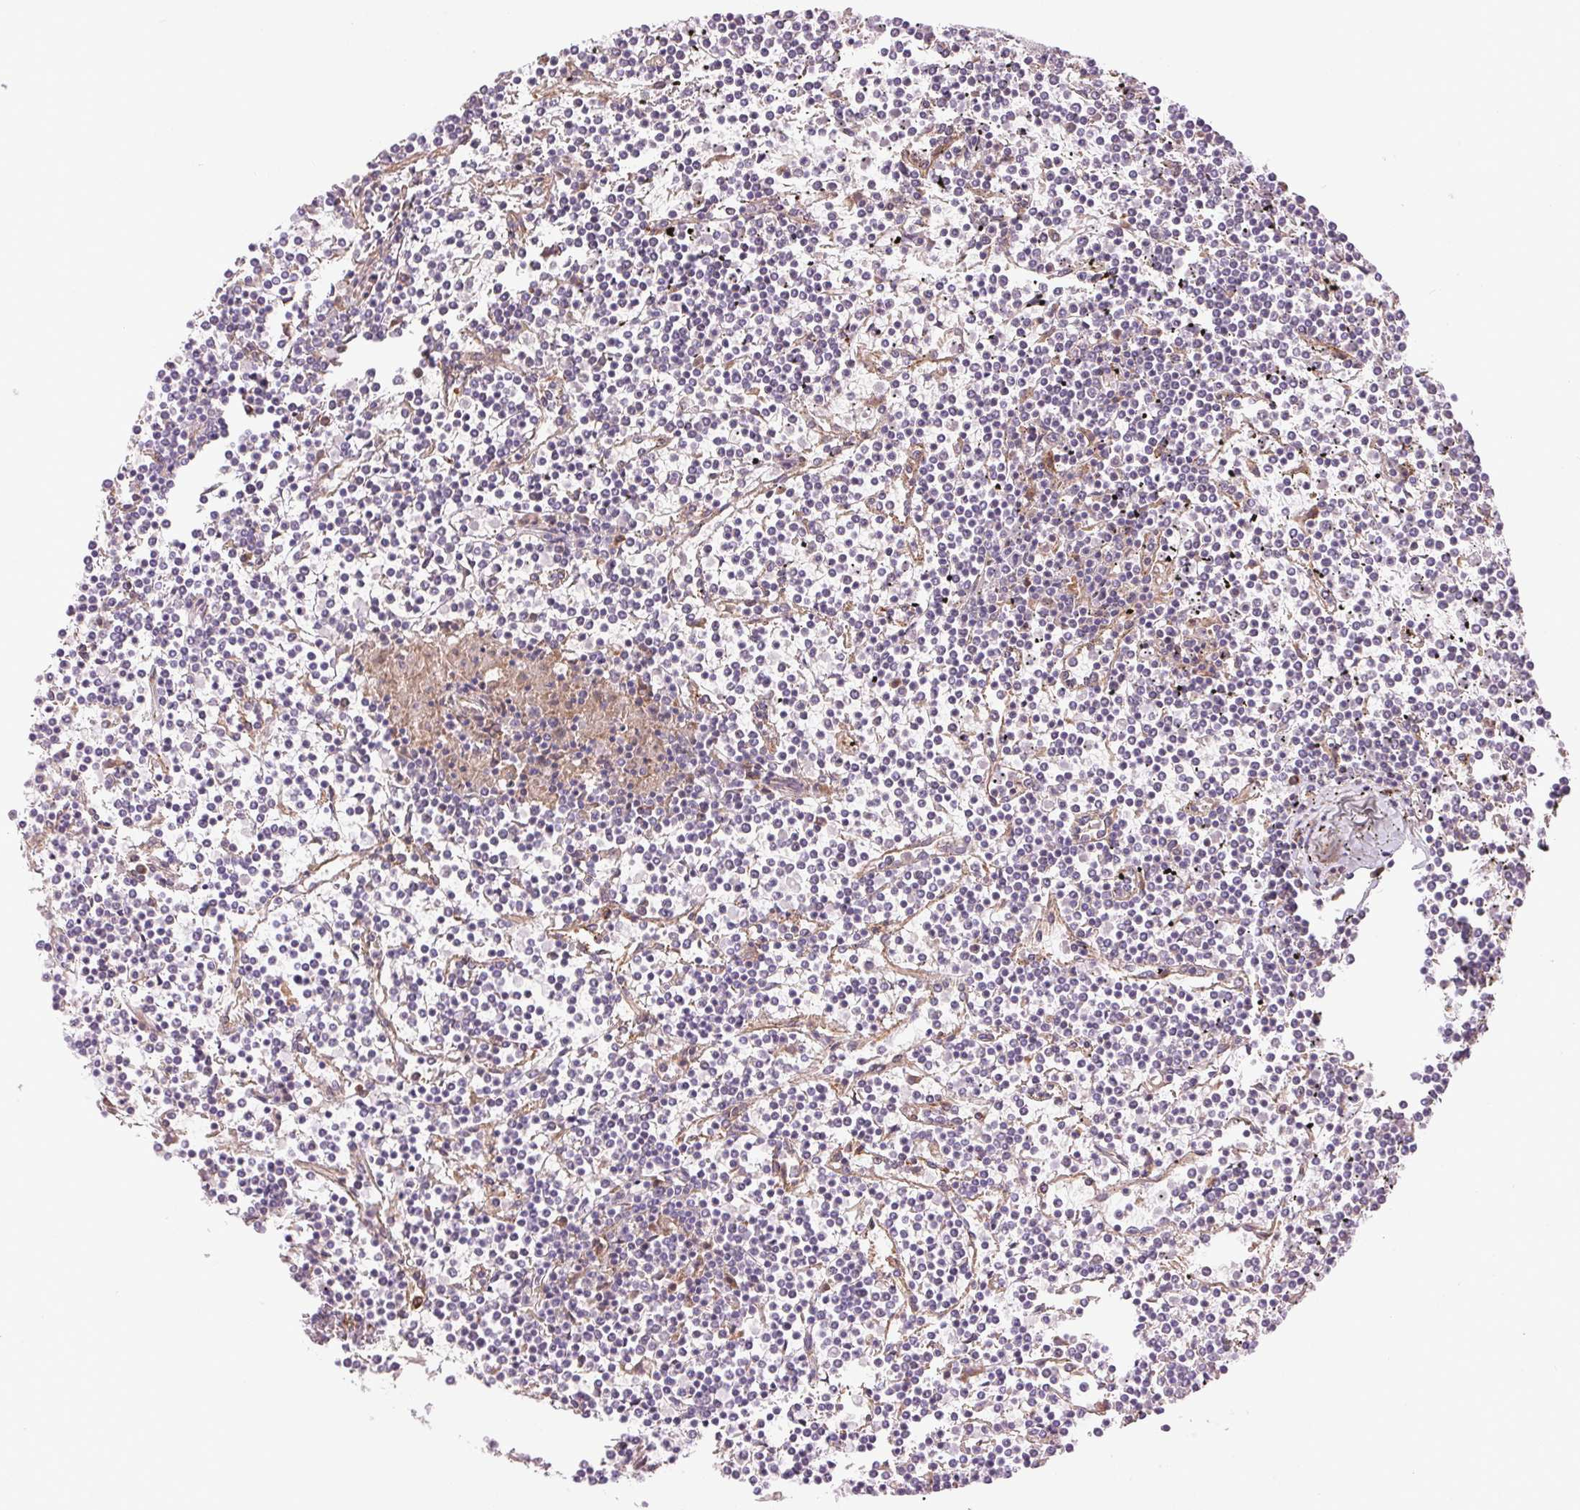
{"staining": {"intensity": "negative", "quantity": "none", "location": "none"}, "tissue": "lymphoma", "cell_type": "Tumor cells", "image_type": "cancer", "snomed": [{"axis": "morphology", "description": "Malignant lymphoma, non-Hodgkin's type, Low grade"}, {"axis": "topography", "description": "Spleen"}], "caption": "DAB (3,3'-diaminobenzidine) immunohistochemical staining of lymphoma exhibits no significant expression in tumor cells. The staining was performed using DAB (3,3'-diaminobenzidine) to visualize the protein expression in brown, while the nuclei were stained in blue with hematoxylin (Magnification: 20x).", "gene": "METTL17", "patient": {"sex": "female", "age": 19}}